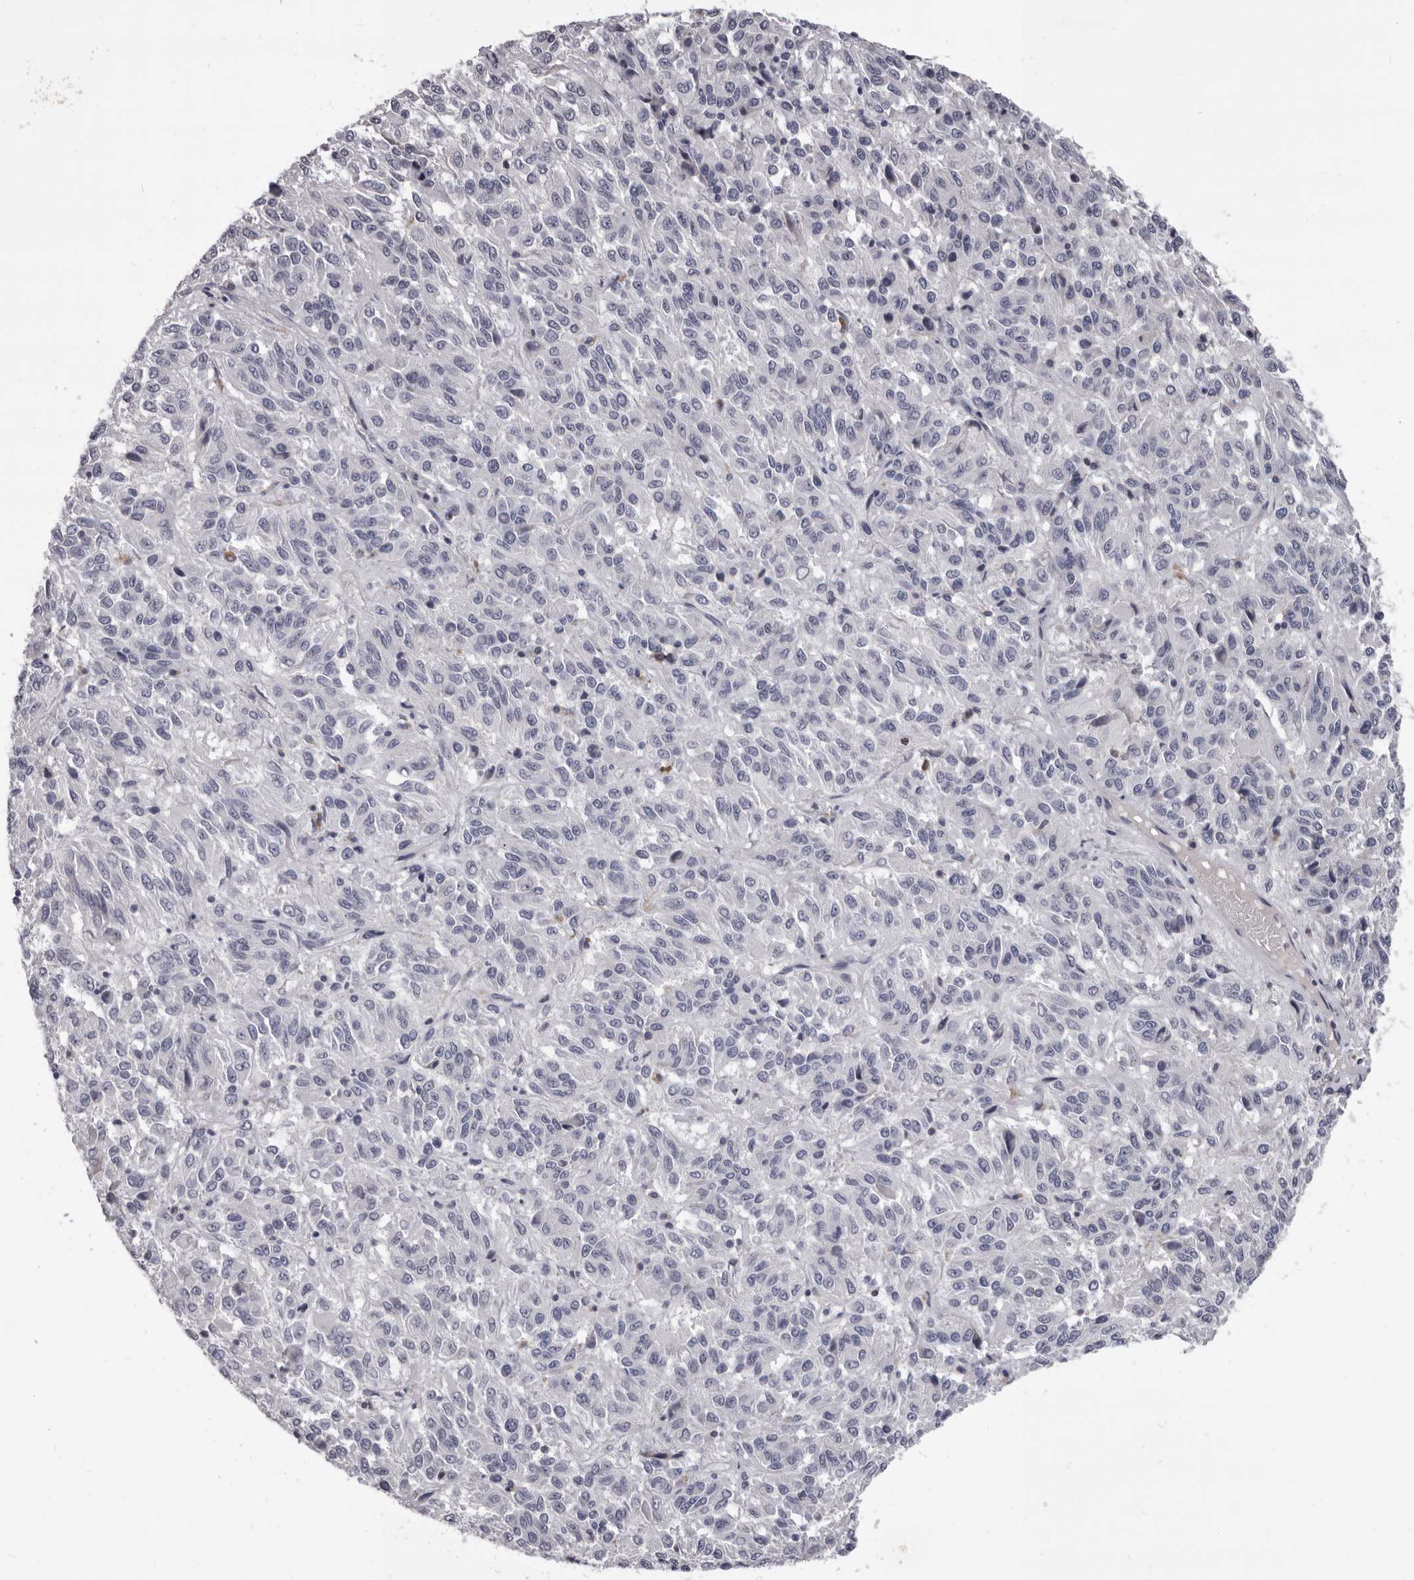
{"staining": {"intensity": "negative", "quantity": "none", "location": "none"}, "tissue": "melanoma", "cell_type": "Tumor cells", "image_type": "cancer", "snomed": [{"axis": "morphology", "description": "Malignant melanoma, Metastatic site"}, {"axis": "topography", "description": "Lung"}], "caption": "This histopathology image is of malignant melanoma (metastatic site) stained with immunohistochemistry (IHC) to label a protein in brown with the nuclei are counter-stained blue. There is no expression in tumor cells.", "gene": "GZMH", "patient": {"sex": "male", "age": 64}}